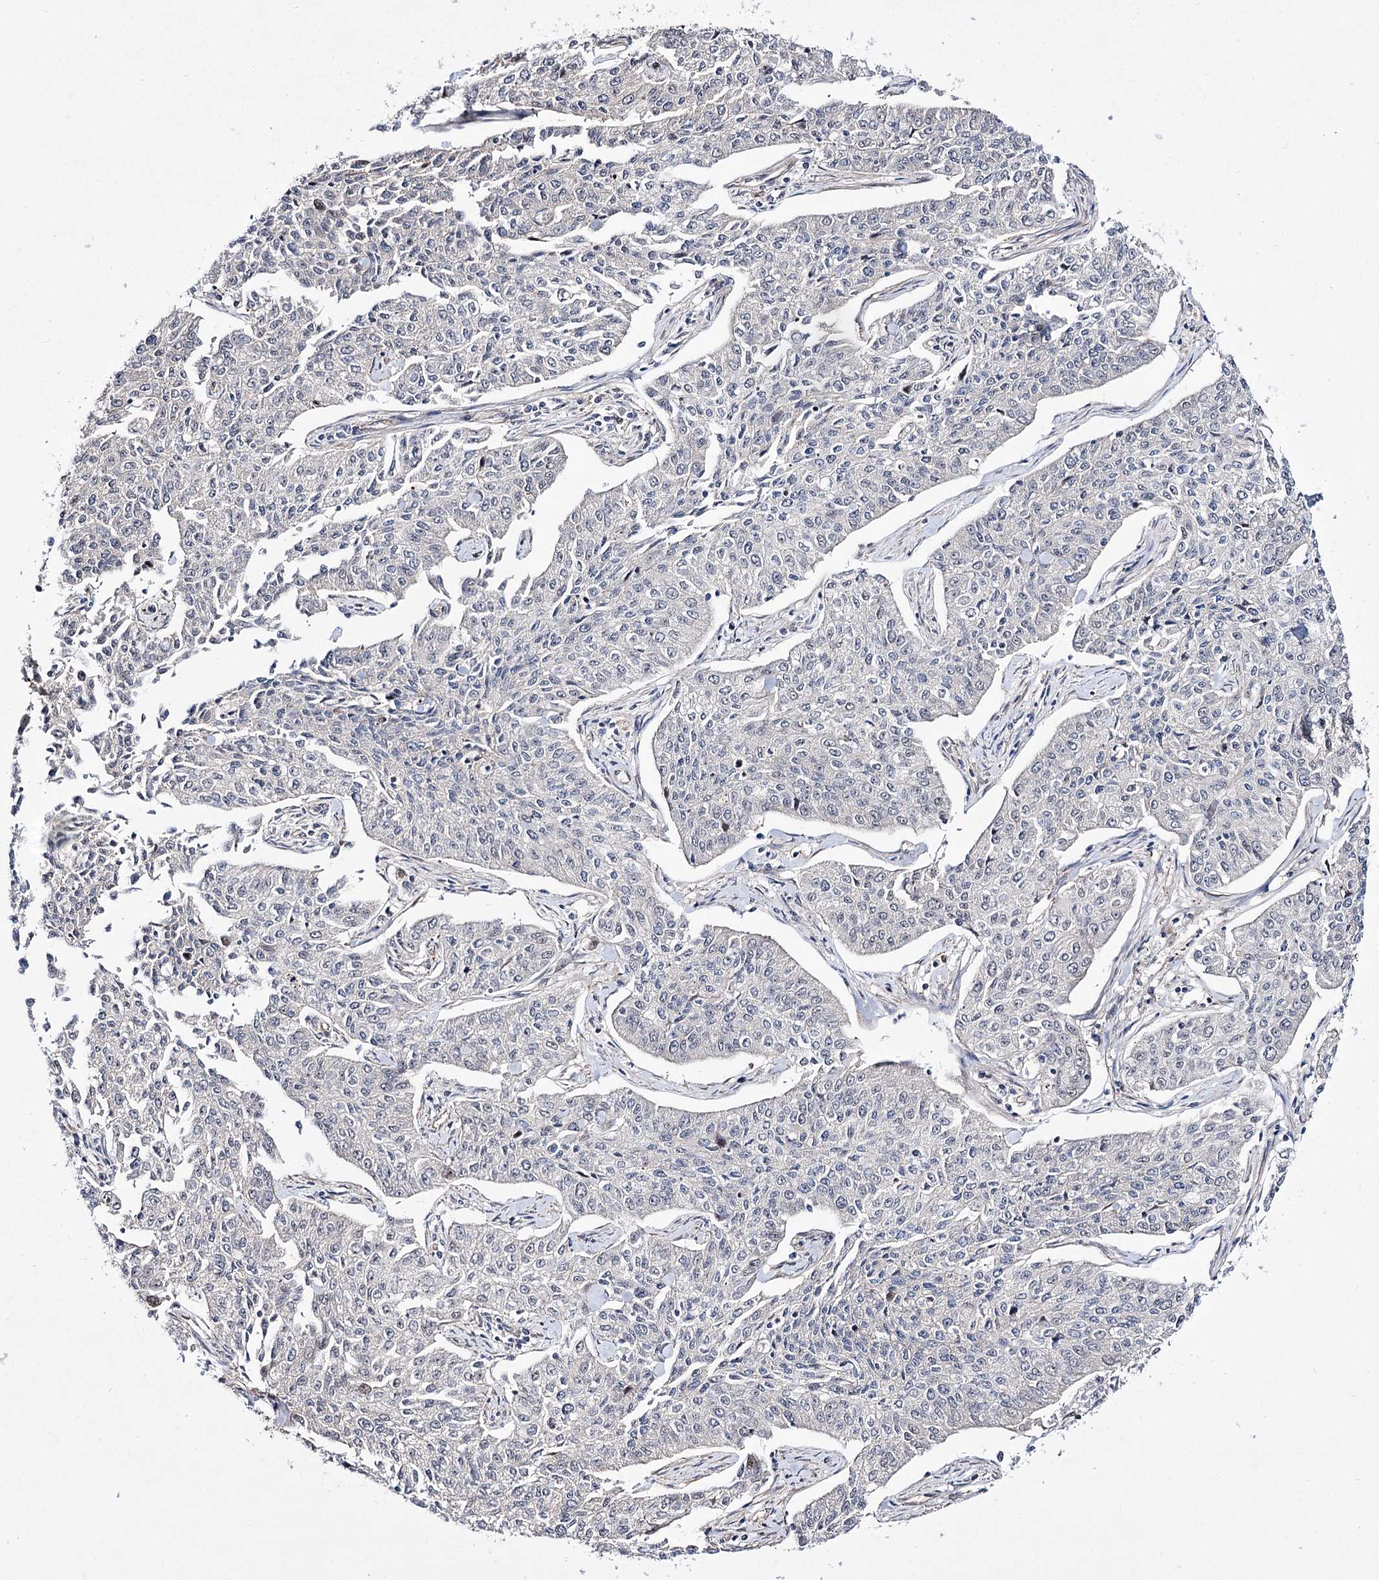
{"staining": {"intensity": "negative", "quantity": "none", "location": "none"}, "tissue": "cervical cancer", "cell_type": "Tumor cells", "image_type": "cancer", "snomed": [{"axis": "morphology", "description": "Squamous cell carcinoma, NOS"}, {"axis": "topography", "description": "Cervix"}], "caption": "An IHC photomicrograph of cervical cancer is shown. There is no staining in tumor cells of cervical cancer.", "gene": "CHMP7", "patient": {"sex": "female", "age": 35}}